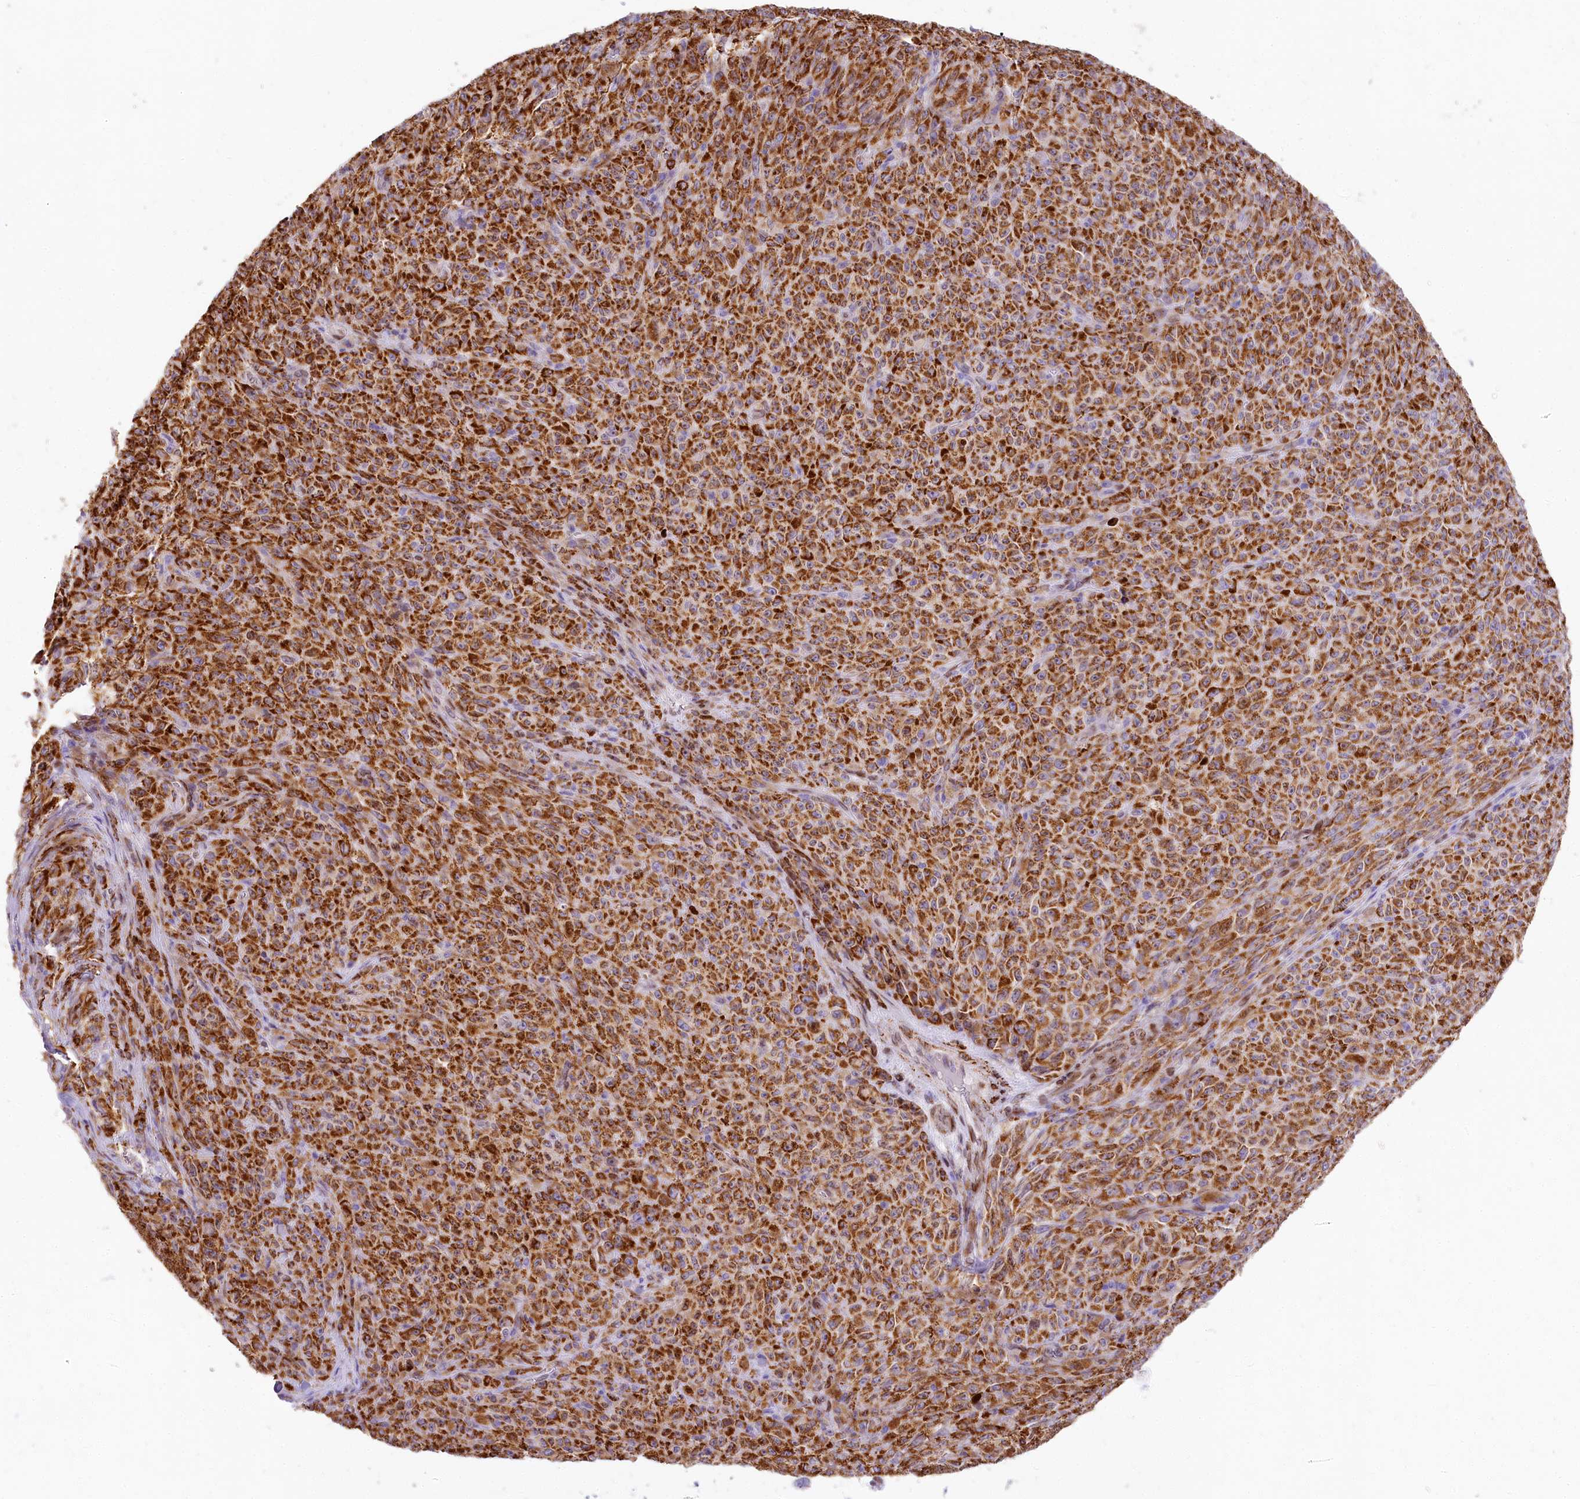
{"staining": {"intensity": "strong", "quantity": ">75%", "location": "cytoplasmic/membranous"}, "tissue": "melanoma", "cell_type": "Tumor cells", "image_type": "cancer", "snomed": [{"axis": "morphology", "description": "Malignant melanoma, NOS"}, {"axis": "topography", "description": "Skin"}], "caption": "Melanoma tissue displays strong cytoplasmic/membranous staining in about >75% of tumor cells, visualized by immunohistochemistry.", "gene": "PPIP5K2", "patient": {"sex": "female", "age": 82}}